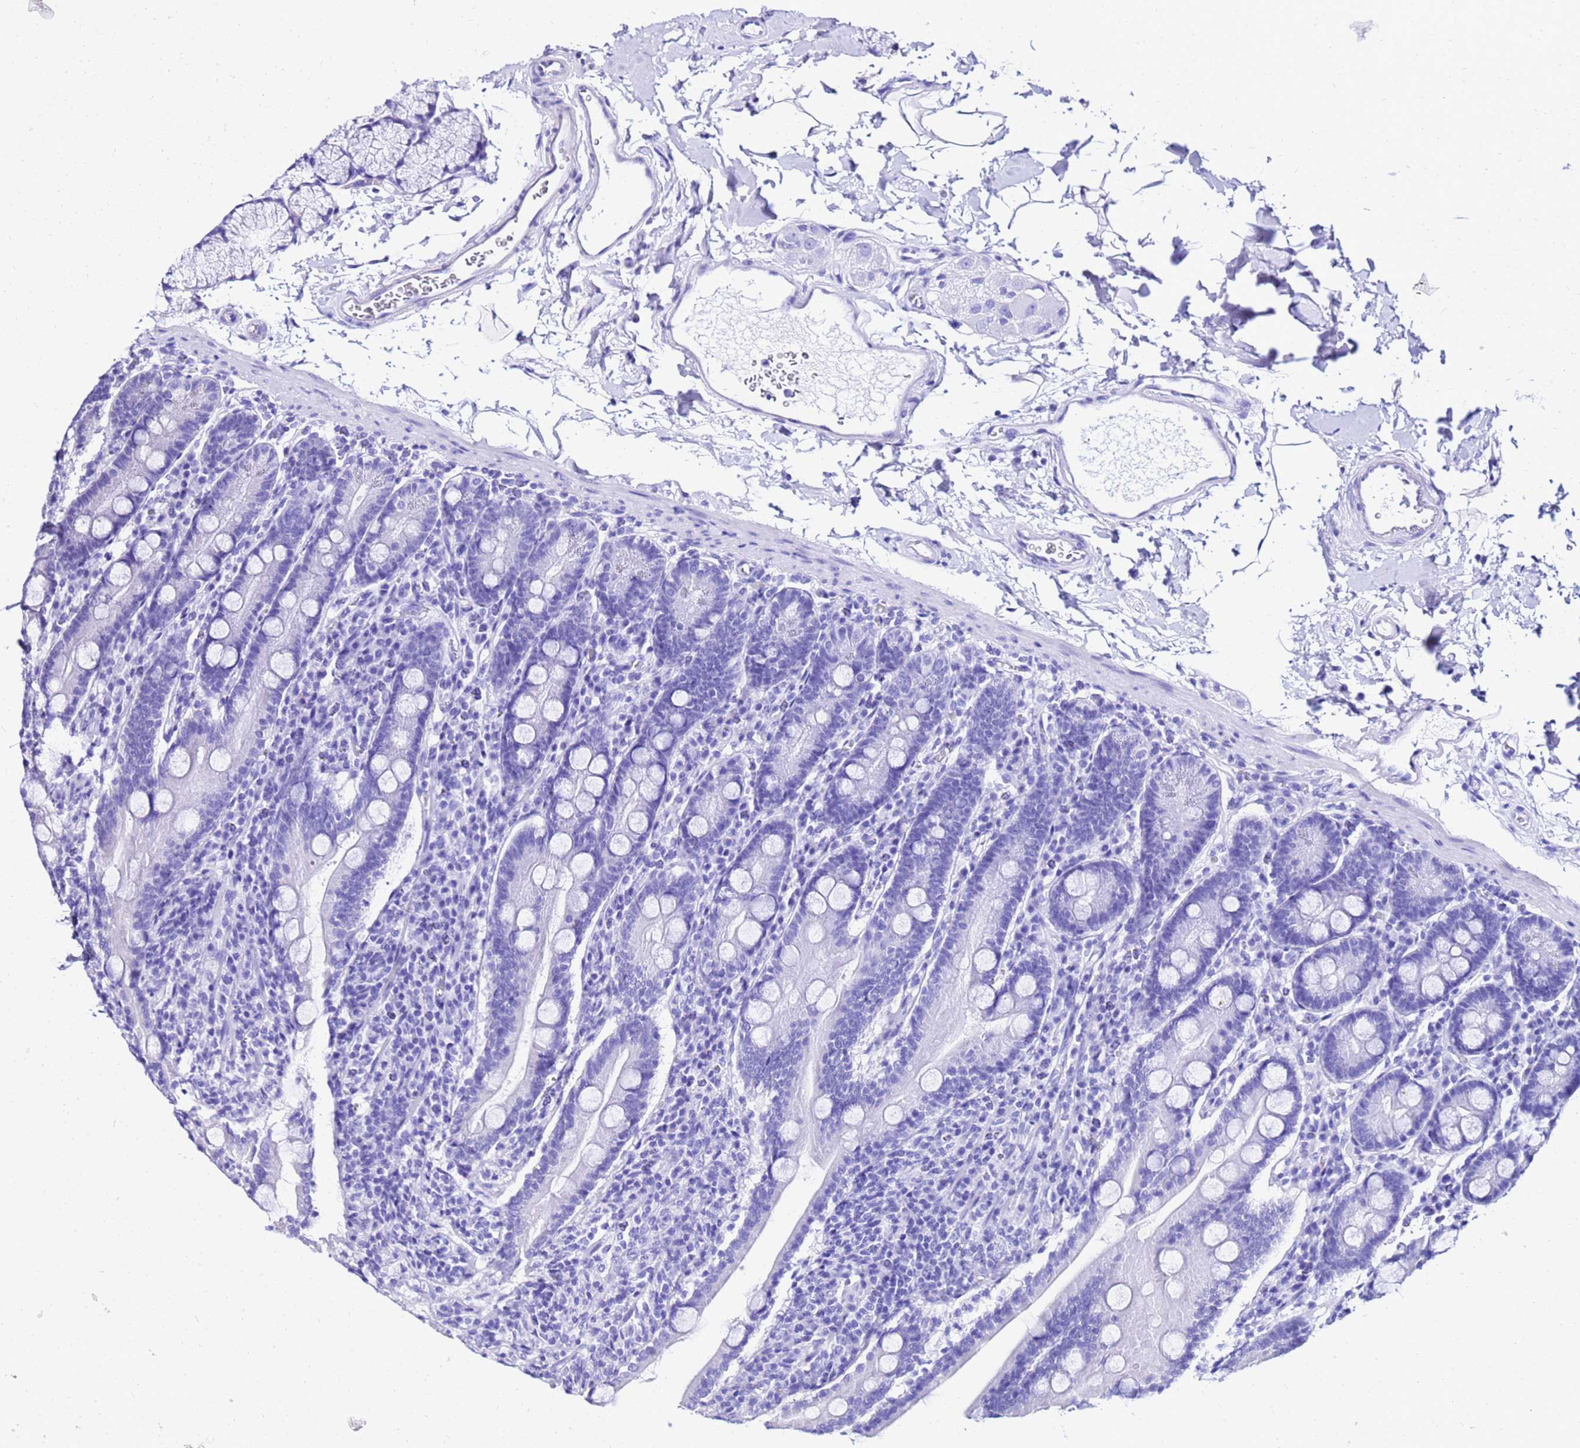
{"staining": {"intensity": "negative", "quantity": "none", "location": "none"}, "tissue": "duodenum", "cell_type": "Glandular cells", "image_type": "normal", "snomed": [{"axis": "morphology", "description": "Normal tissue, NOS"}, {"axis": "topography", "description": "Duodenum"}], "caption": "This is a histopathology image of immunohistochemistry (IHC) staining of normal duodenum, which shows no positivity in glandular cells.", "gene": "COX14", "patient": {"sex": "male", "age": 35}}